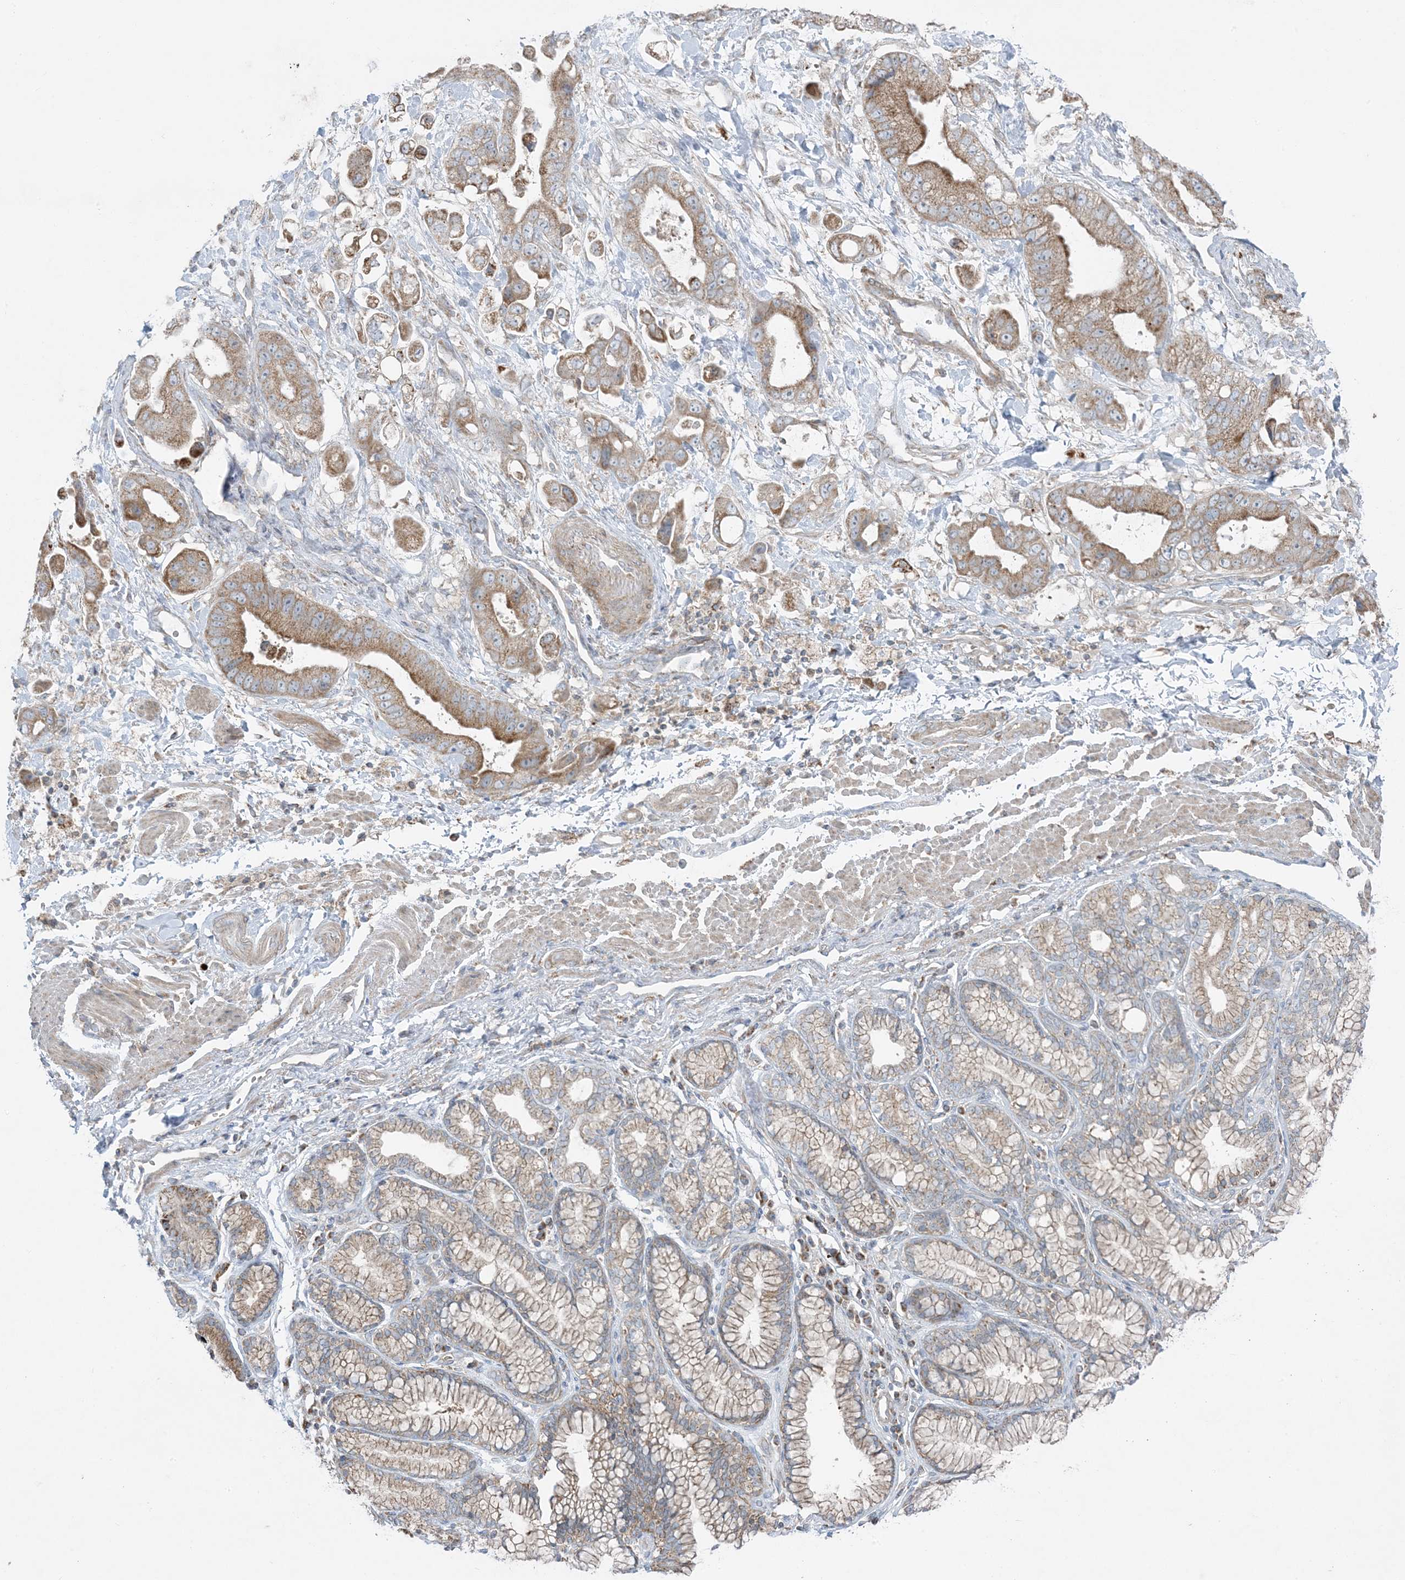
{"staining": {"intensity": "moderate", "quantity": ">75%", "location": "cytoplasmic/membranous"}, "tissue": "stomach cancer", "cell_type": "Tumor cells", "image_type": "cancer", "snomed": [{"axis": "morphology", "description": "Adenocarcinoma, NOS"}, {"axis": "topography", "description": "Stomach"}], "caption": "IHC of stomach cancer shows medium levels of moderate cytoplasmic/membranous positivity in about >75% of tumor cells.", "gene": "PIK3R4", "patient": {"sex": "male", "age": 62}}